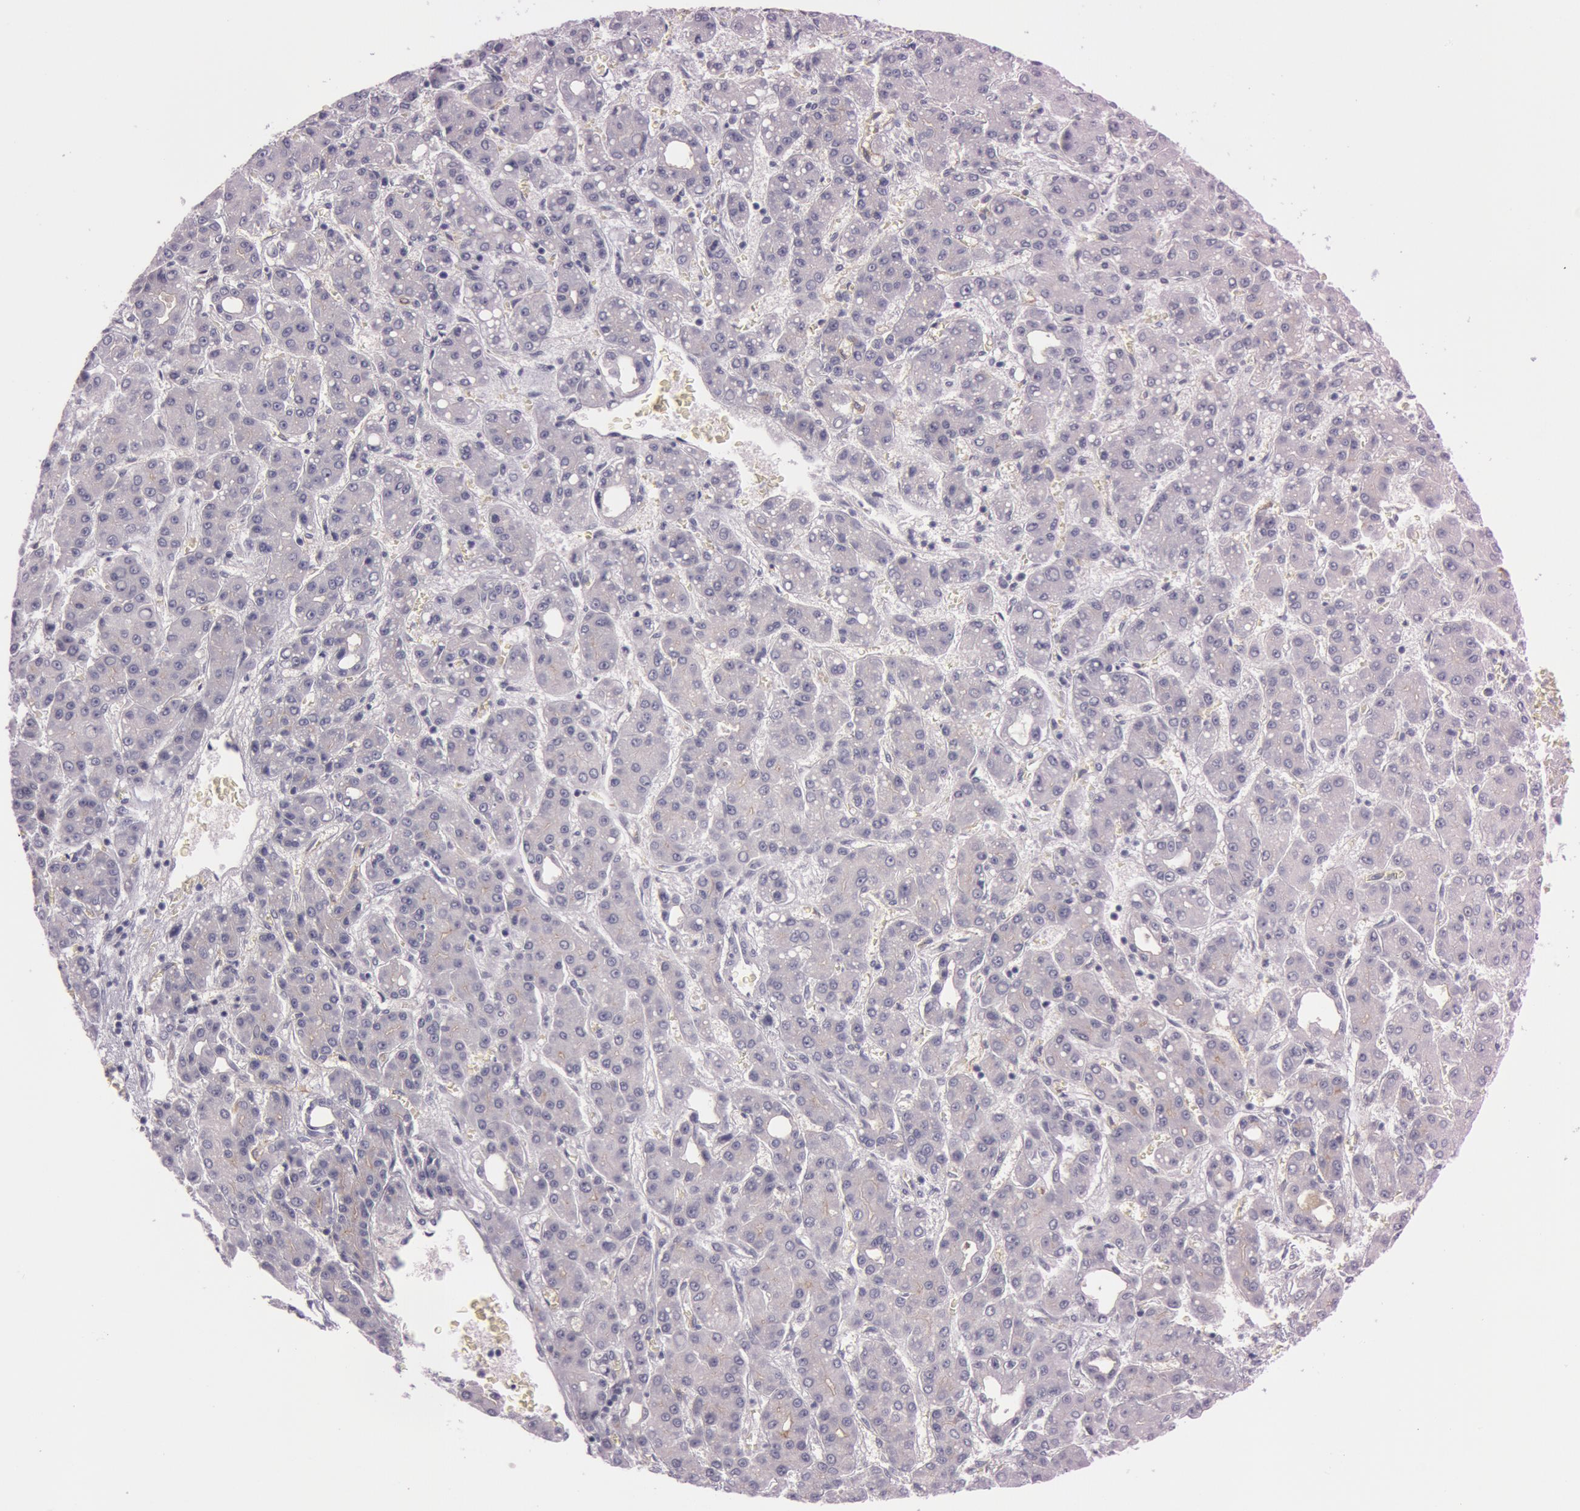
{"staining": {"intensity": "negative", "quantity": "none", "location": "none"}, "tissue": "liver cancer", "cell_type": "Tumor cells", "image_type": "cancer", "snomed": [{"axis": "morphology", "description": "Carcinoma, Hepatocellular, NOS"}, {"axis": "topography", "description": "Liver"}], "caption": "Liver cancer was stained to show a protein in brown. There is no significant staining in tumor cells.", "gene": "FOLH1", "patient": {"sex": "male", "age": 69}}